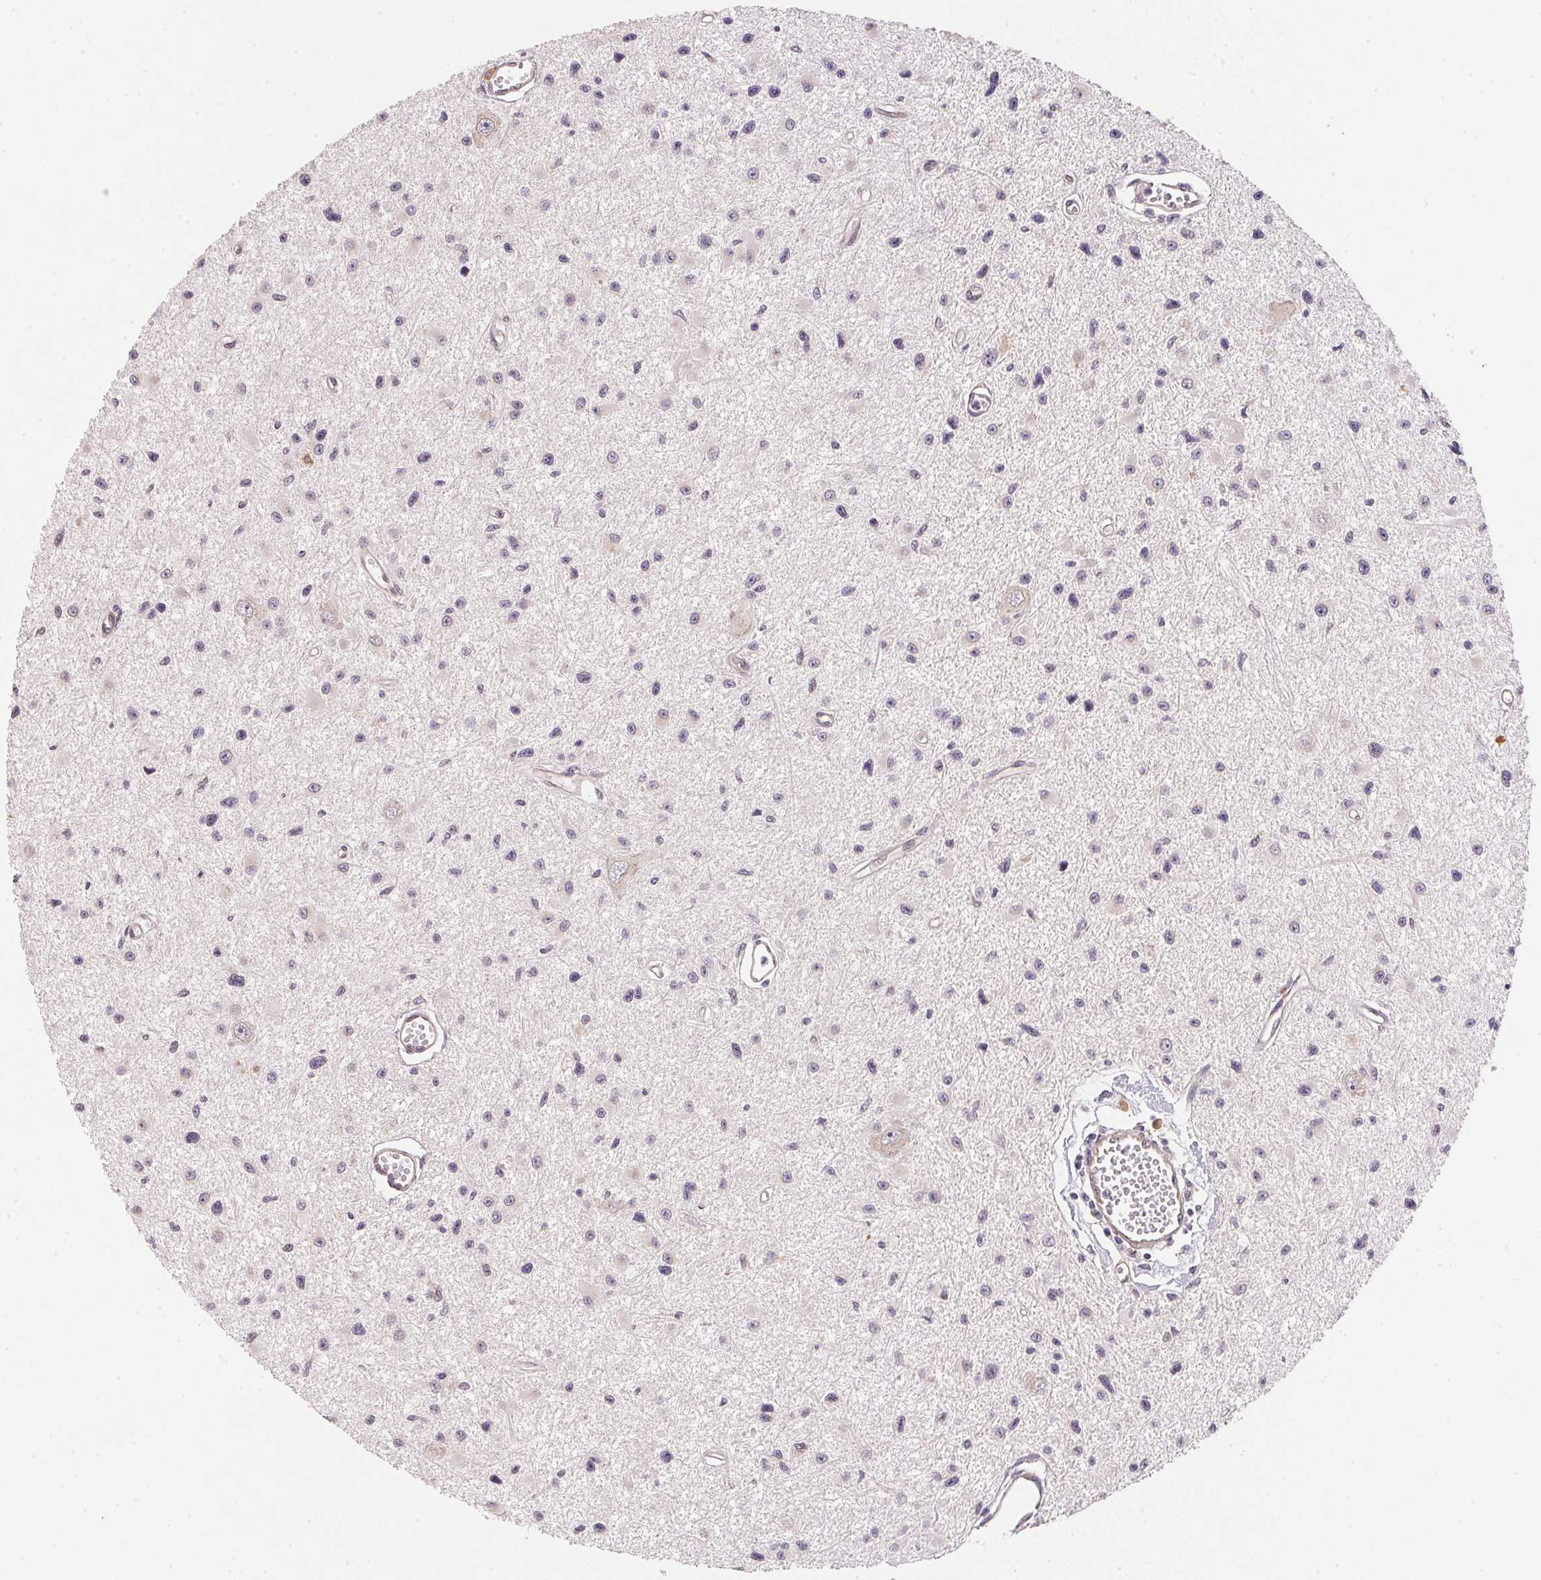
{"staining": {"intensity": "negative", "quantity": "none", "location": "none"}, "tissue": "glioma", "cell_type": "Tumor cells", "image_type": "cancer", "snomed": [{"axis": "morphology", "description": "Glioma, malignant, High grade"}, {"axis": "topography", "description": "Brain"}], "caption": "DAB (3,3'-diaminobenzidine) immunohistochemical staining of human glioma reveals no significant expression in tumor cells.", "gene": "EI24", "patient": {"sex": "male", "age": 54}}